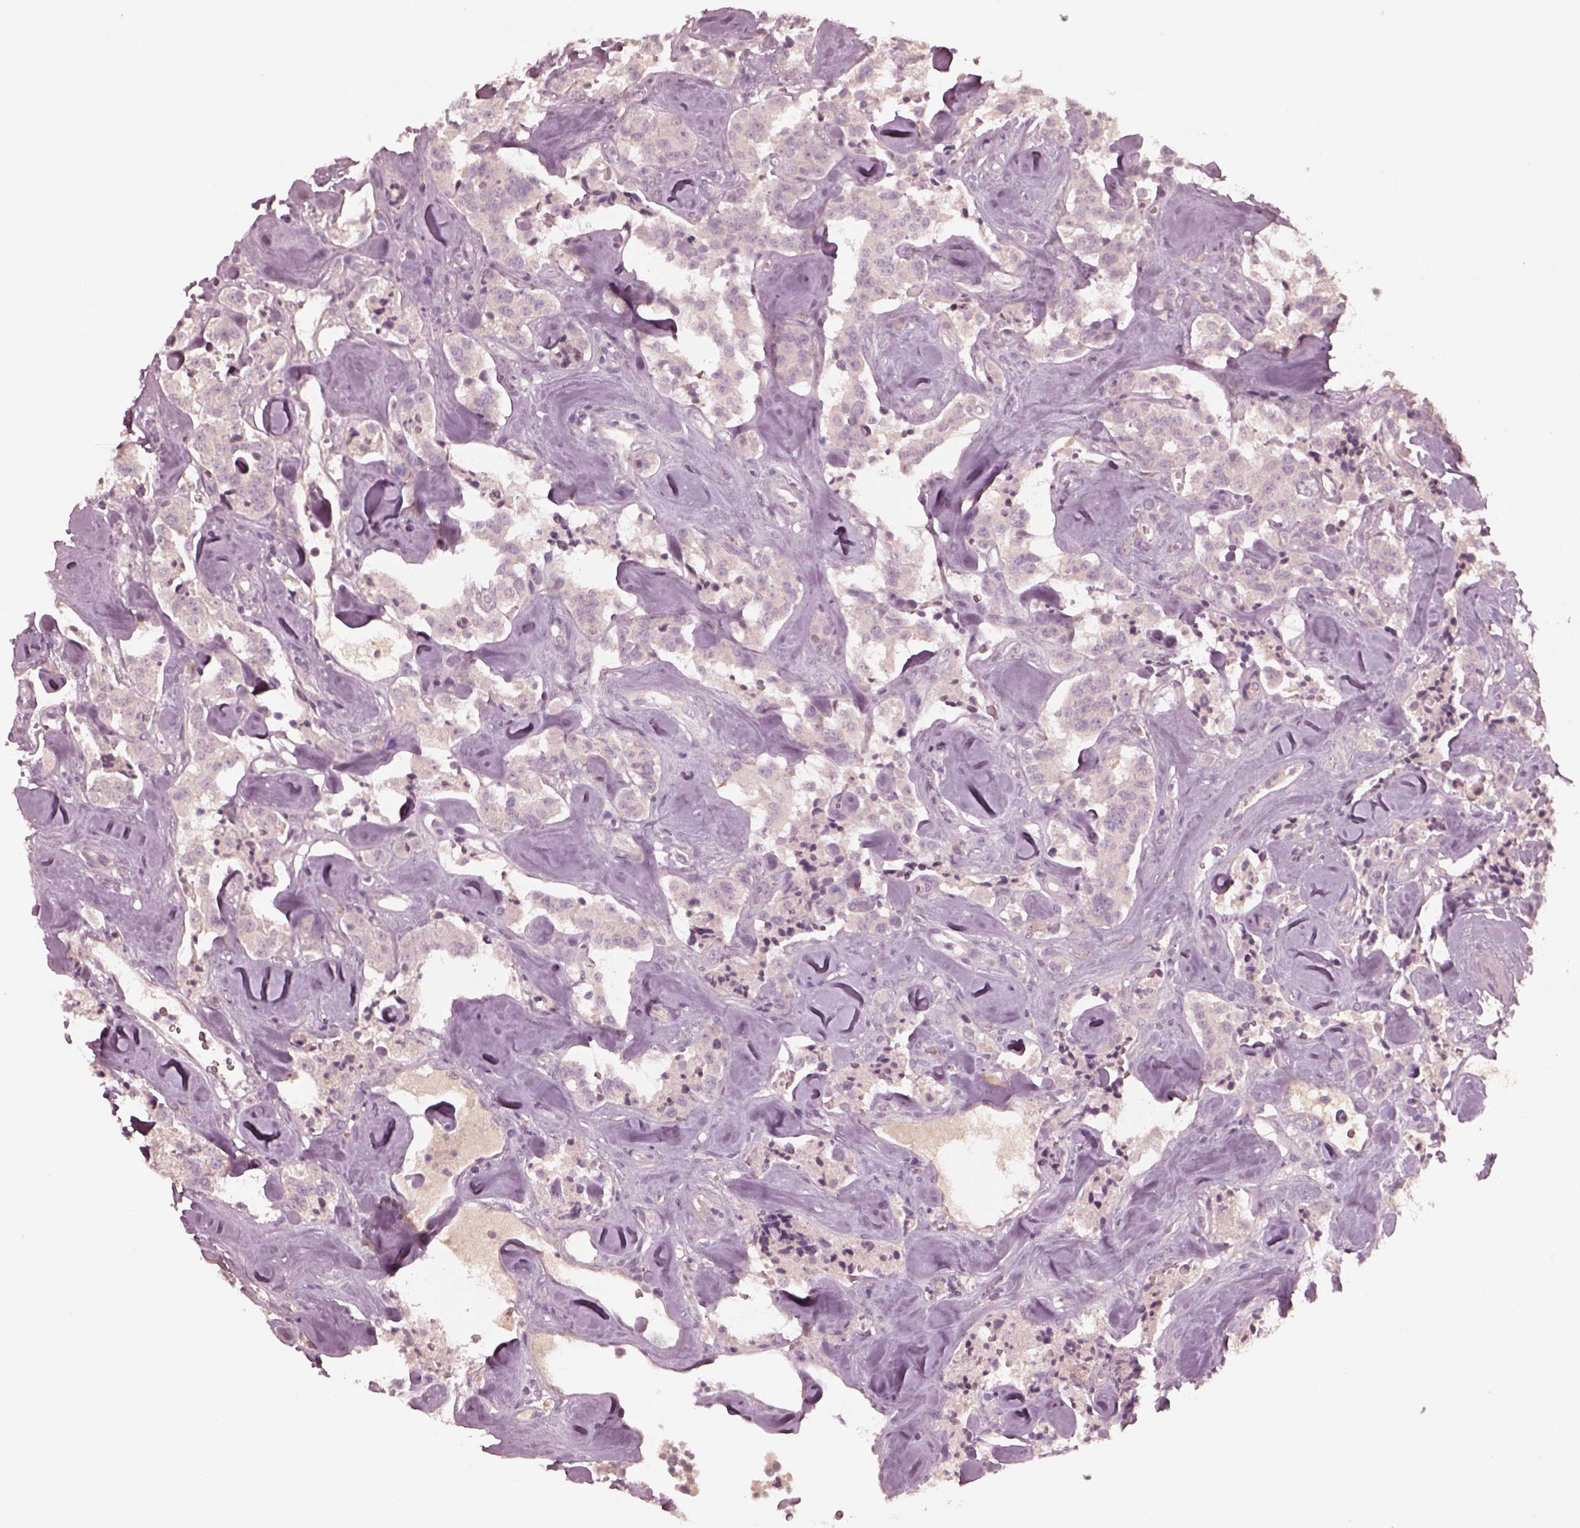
{"staining": {"intensity": "negative", "quantity": "none", "location": "none"}, "tissue": "carcinoid", "cell_type": "Tumor cells", "image_type": "cancer", "snomed": [{"axis": "morphology", "description": "Carcinoid, malignant, NOS"}, {"axis": "topography", "description": "Pancreas"}], "caption": "Tumor cells show no significant staining in carcinoid.", "gene": "VWA5B1", "patient": {"sex": "male", "age": 41}}